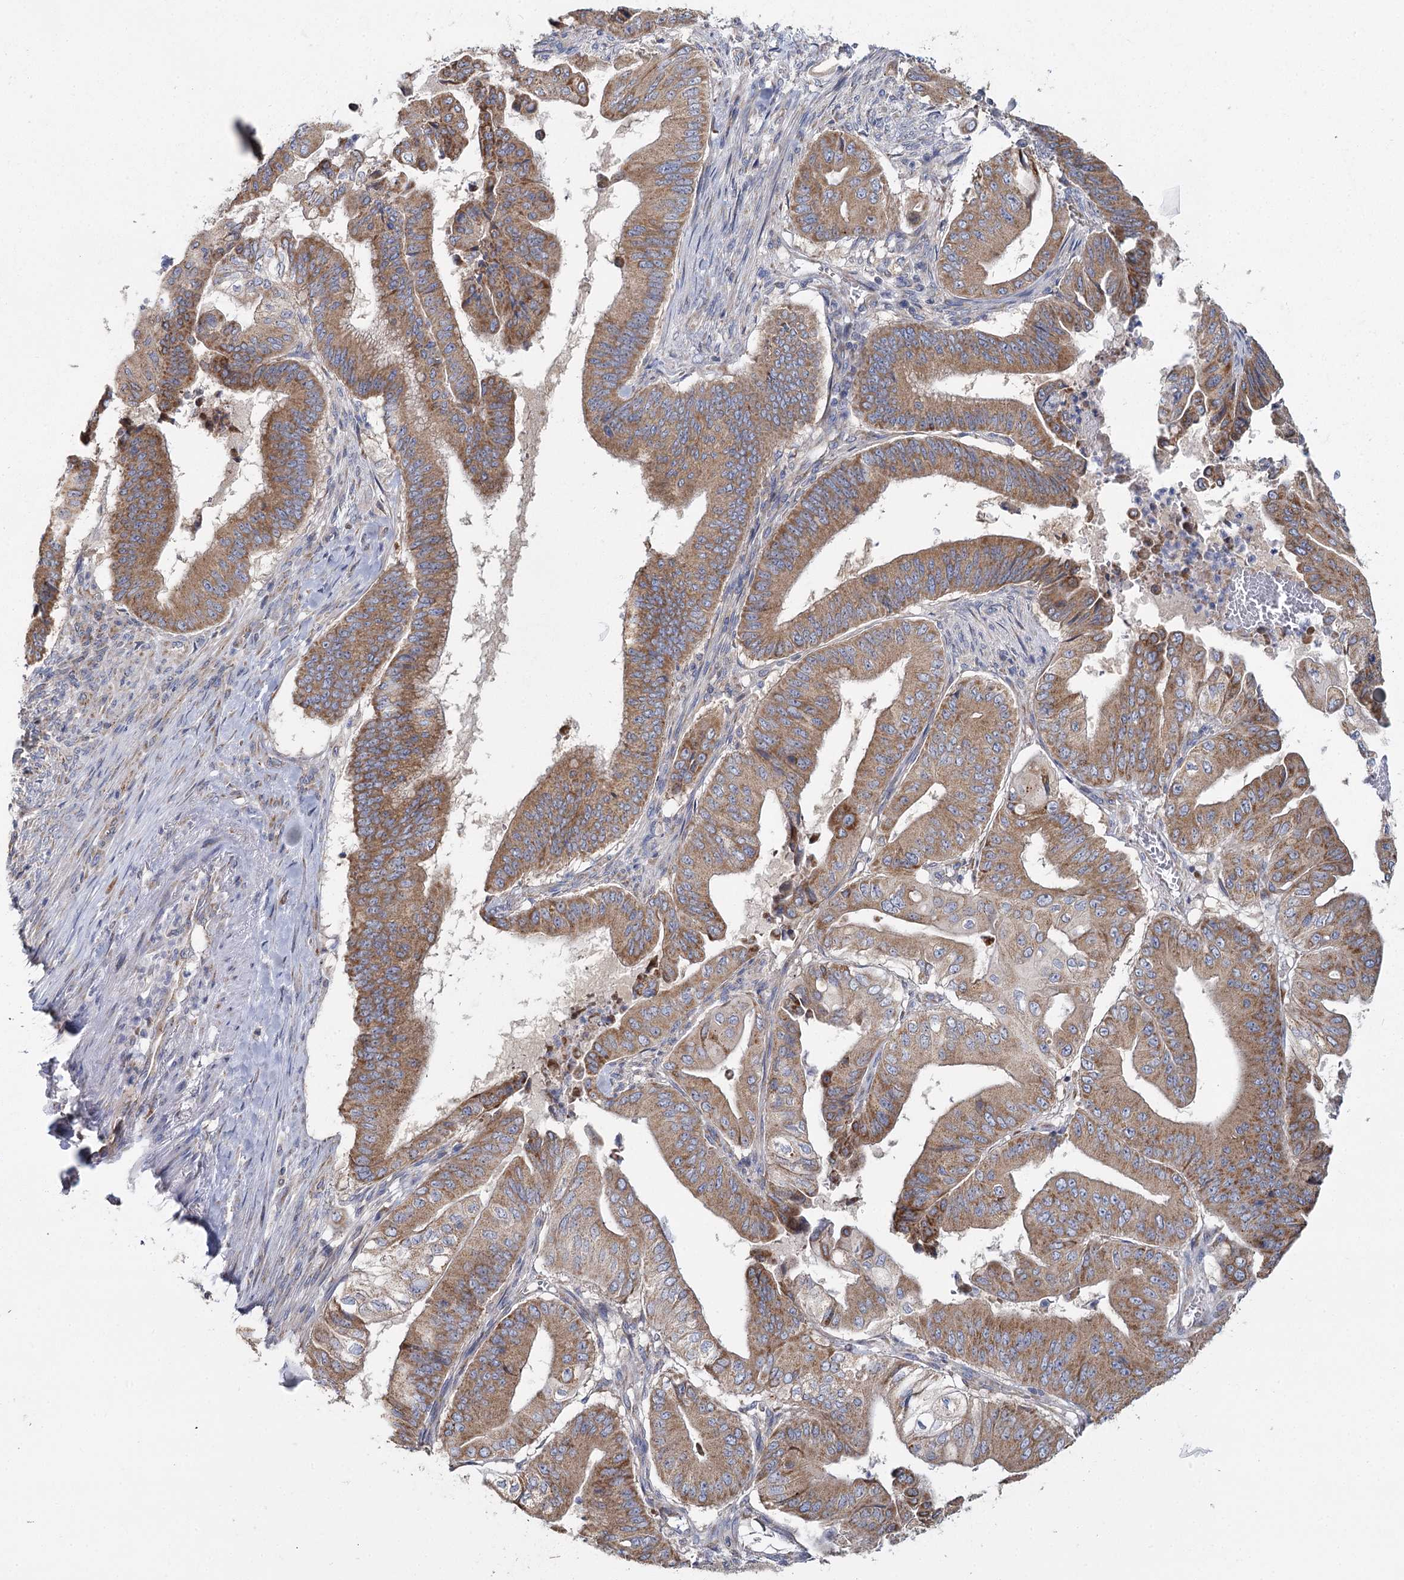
{"staining": {"intensity": "moderate", "quantity": ">75%", "location": "cytoplasmic/membranous"}, "tissue": "pancreatic cancer", "cell_type": "Tumor cells", "image_type": "cancer", "snomed": [{"axis": "morphology", "description": "Adenocarcinoma, NOS"}, {"axis": "topography", "description": "Pancreas"}], "caption": "Adenocarcinoma (pancreatic) tissue reveals moderate cytoplasmic/membranous expression in about >75% of tumor cells", "gene": "ACOX2", "patient": {"sex": "female", "age": 77}}